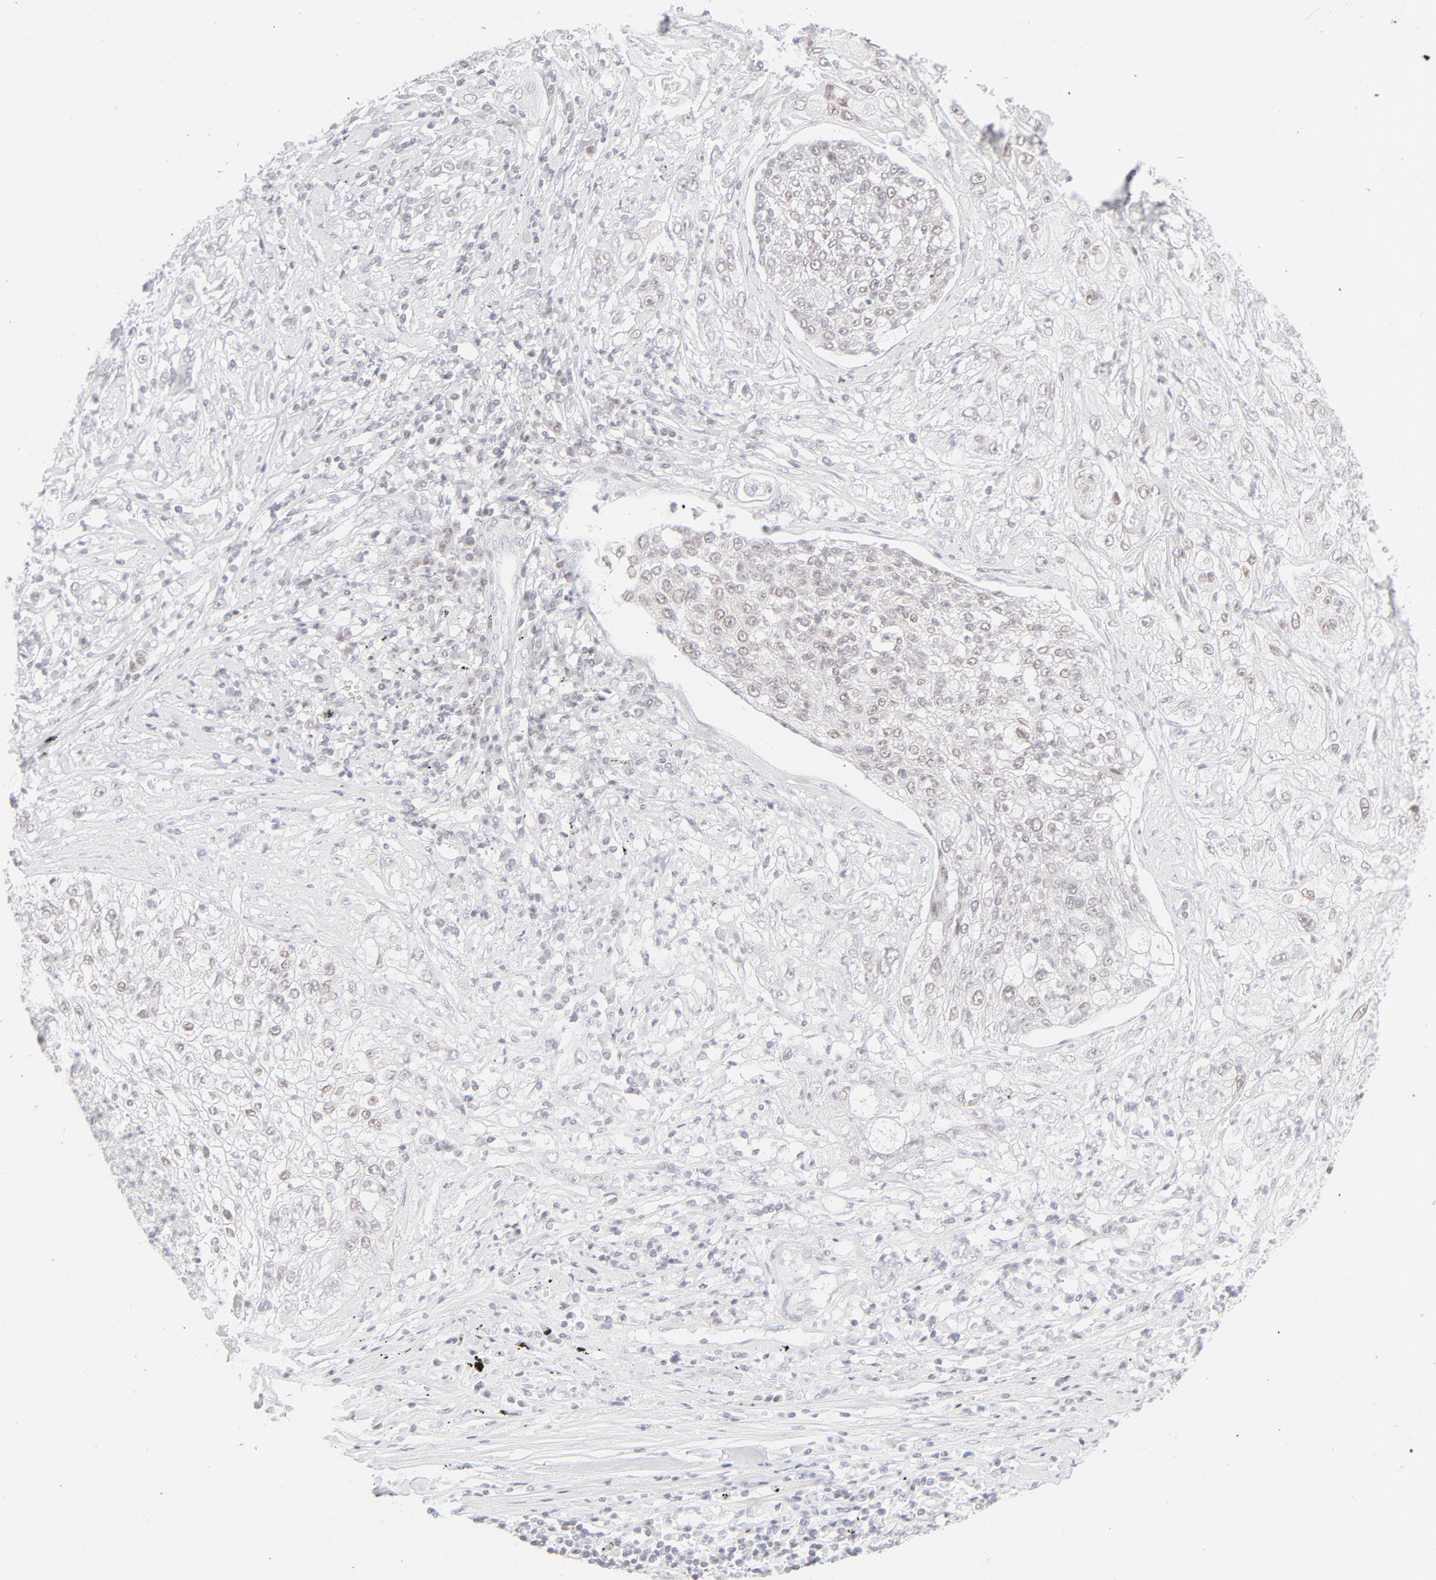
{"staining": {"intensity": "weak", "quantity": "25%-75%", "location": "nuclear"}, "tissue": "lung cancer", "cell_type": "Tumor cells", "image_type": "cancer", "snomed": [{"axis": "morphology", "description": "Inflammation, NOS"}, {"axis": "morphology", "description": "Squamous cell carcinoma, NOS"}, {"axis": "topography", "description": "Lymph node"}, {"axis": "topography", "description": "Soft tissue"}, {"axis": "topography", "description": "Lung"}], "caption": "Weak nuclear protein positivity is appreciated in about 25%-75% of tumor cells in lung cancer (squamous cell carcinoma).", "gene": "PRKCB", "patient": {"sex": "male", "age": 66}}